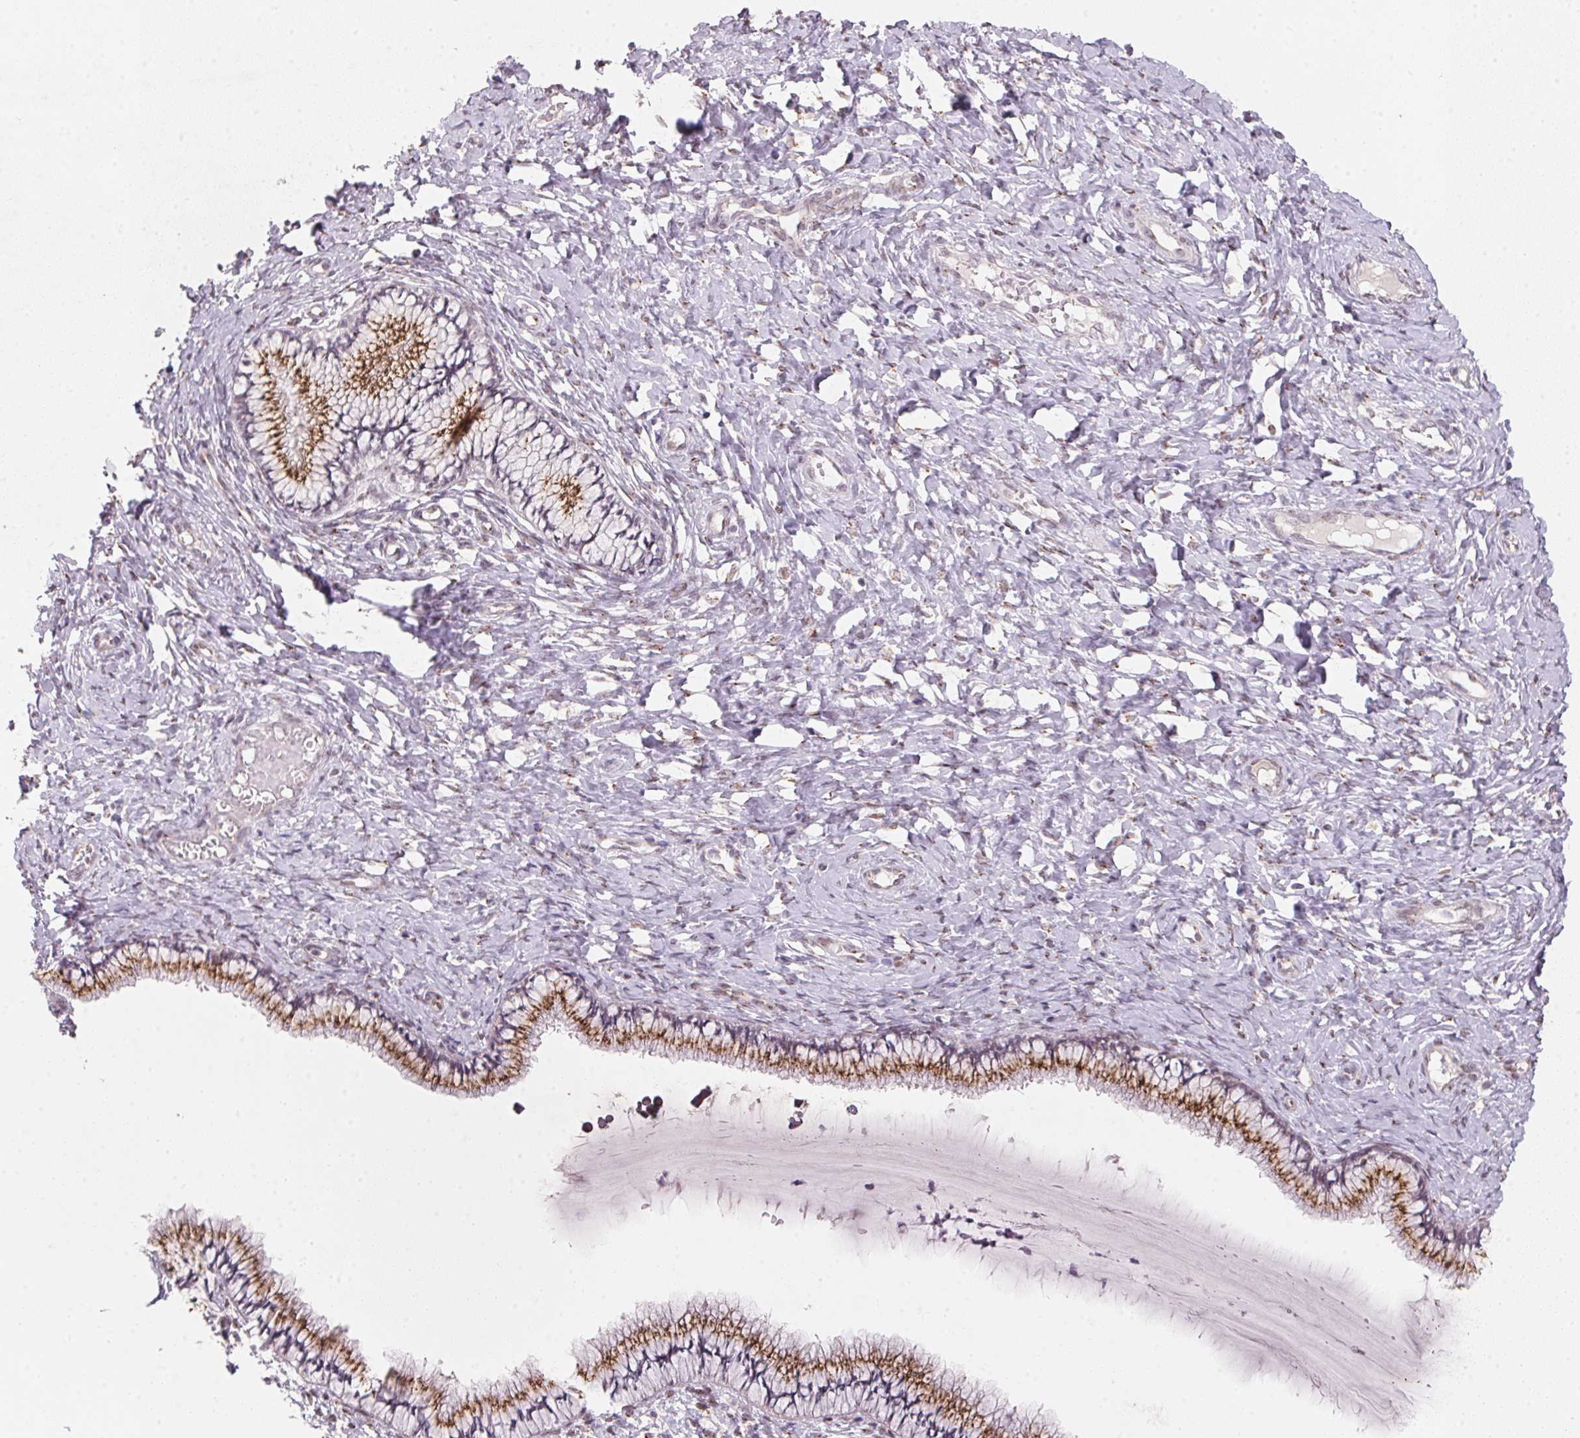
{"staining": {"intensity": "strong", "quantity": ">75%", "location": "cytoplasmic/membranous"}, "tissue": "cervix", "cell_type": "Glandular cells", "image_type": "normal", "snomed": [{"axis": "morphology", "description": "Normal tissue, NOS"}, {"axis": "topography", "description": "Cervix"}], "caption": "An IHC histopathology image of benign tissue is shown. Protein staining in brown shows strong cytoplasmic/membranous positivity in cervix within glandular cells.", "gene": "RAB22A", "patient": {"sex": "female", "age": 37}}